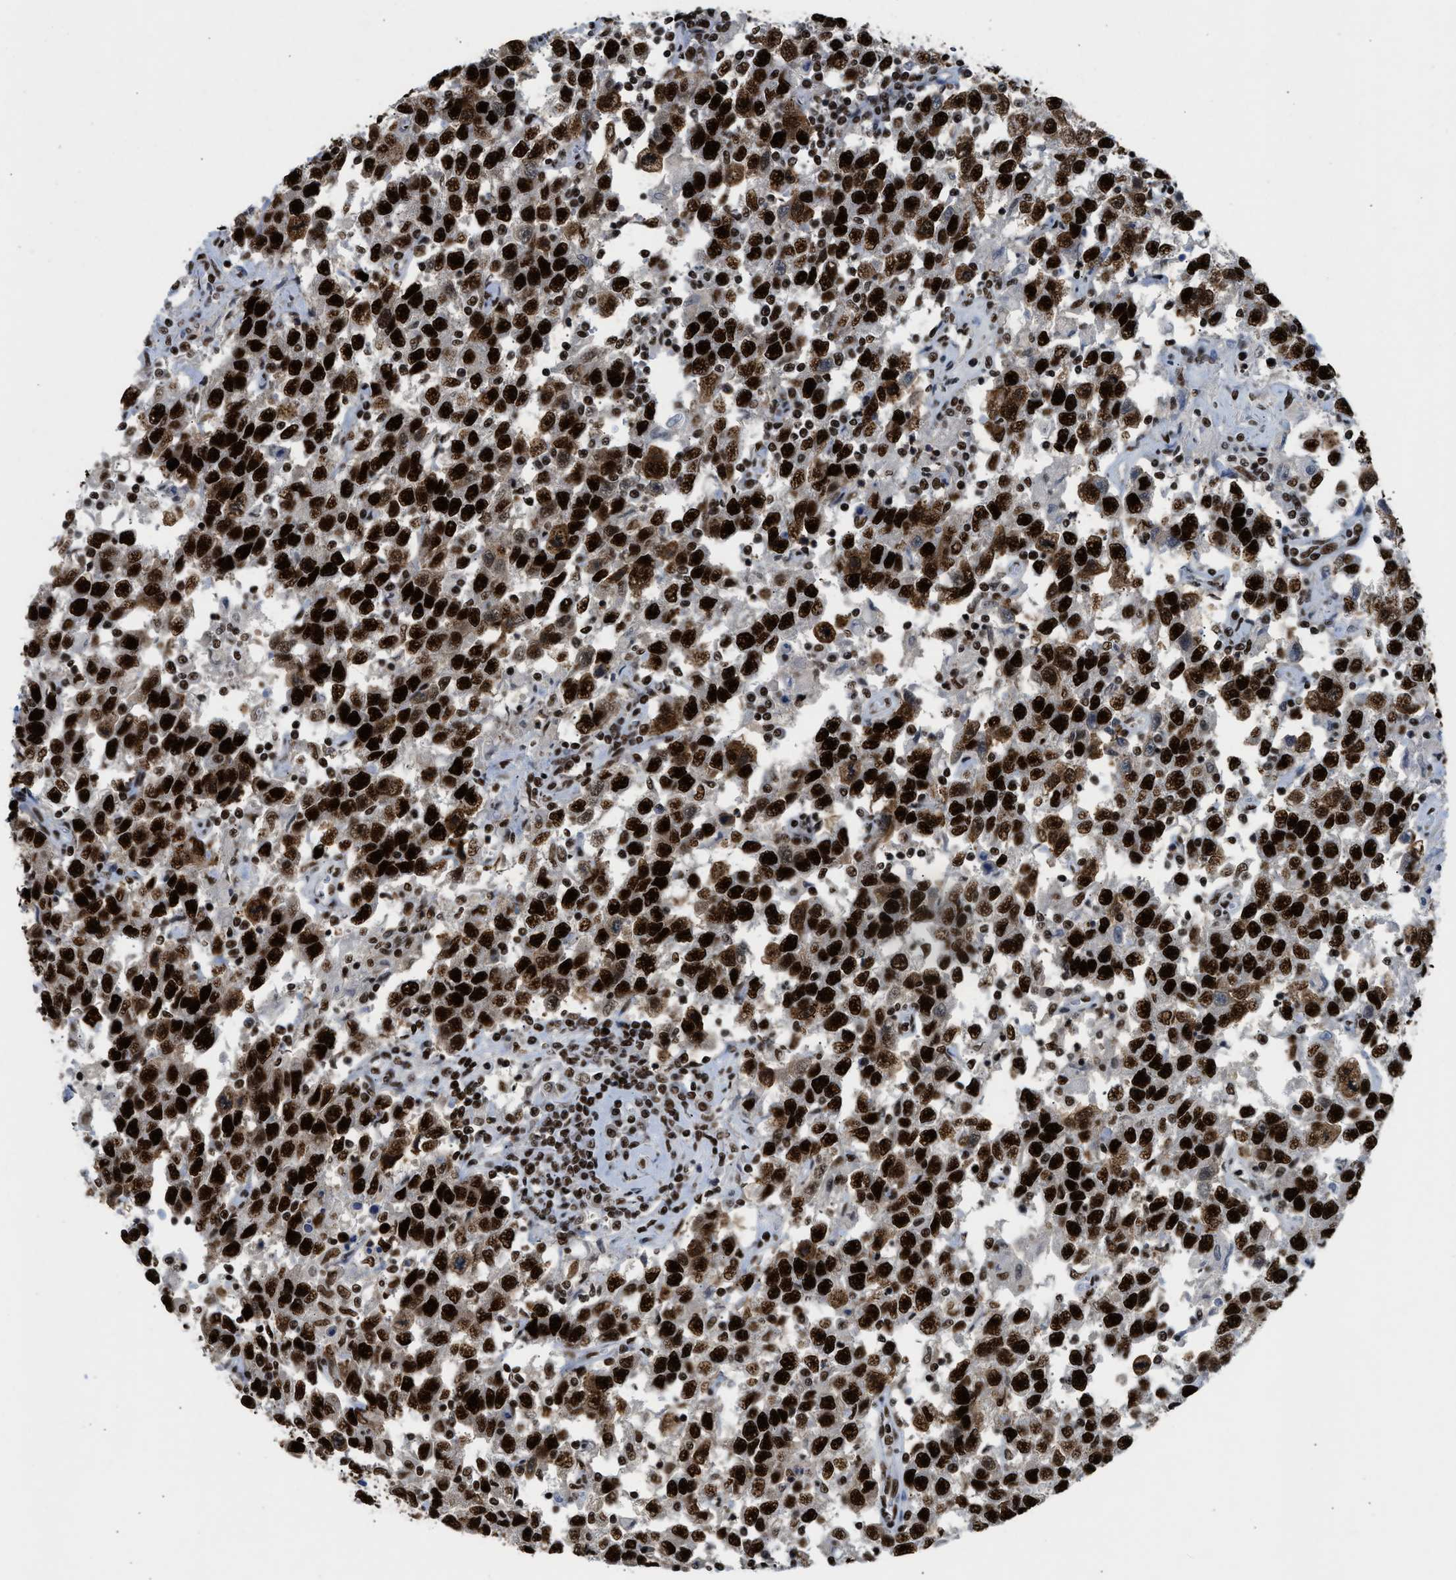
{"staining": {"intensity": "strong", "quantity": ">75%", "location": "nuclear"}, "tissue": "testis cancer", "cell_type": "Tumor cells", "image_type": "cancer", "snomed": [{"axis": "morphology", "description": "Seminoma, NOS"}, {"axis": "topography", "description": "Testis"}], "caption": "This is an image of immunohistochemistry (IHC) staining of testis cancer, which shows strong staining in the nuclear of tumor cells.", "gene": "SCAF4", "patient": {"sex": "male", "age": 41}}